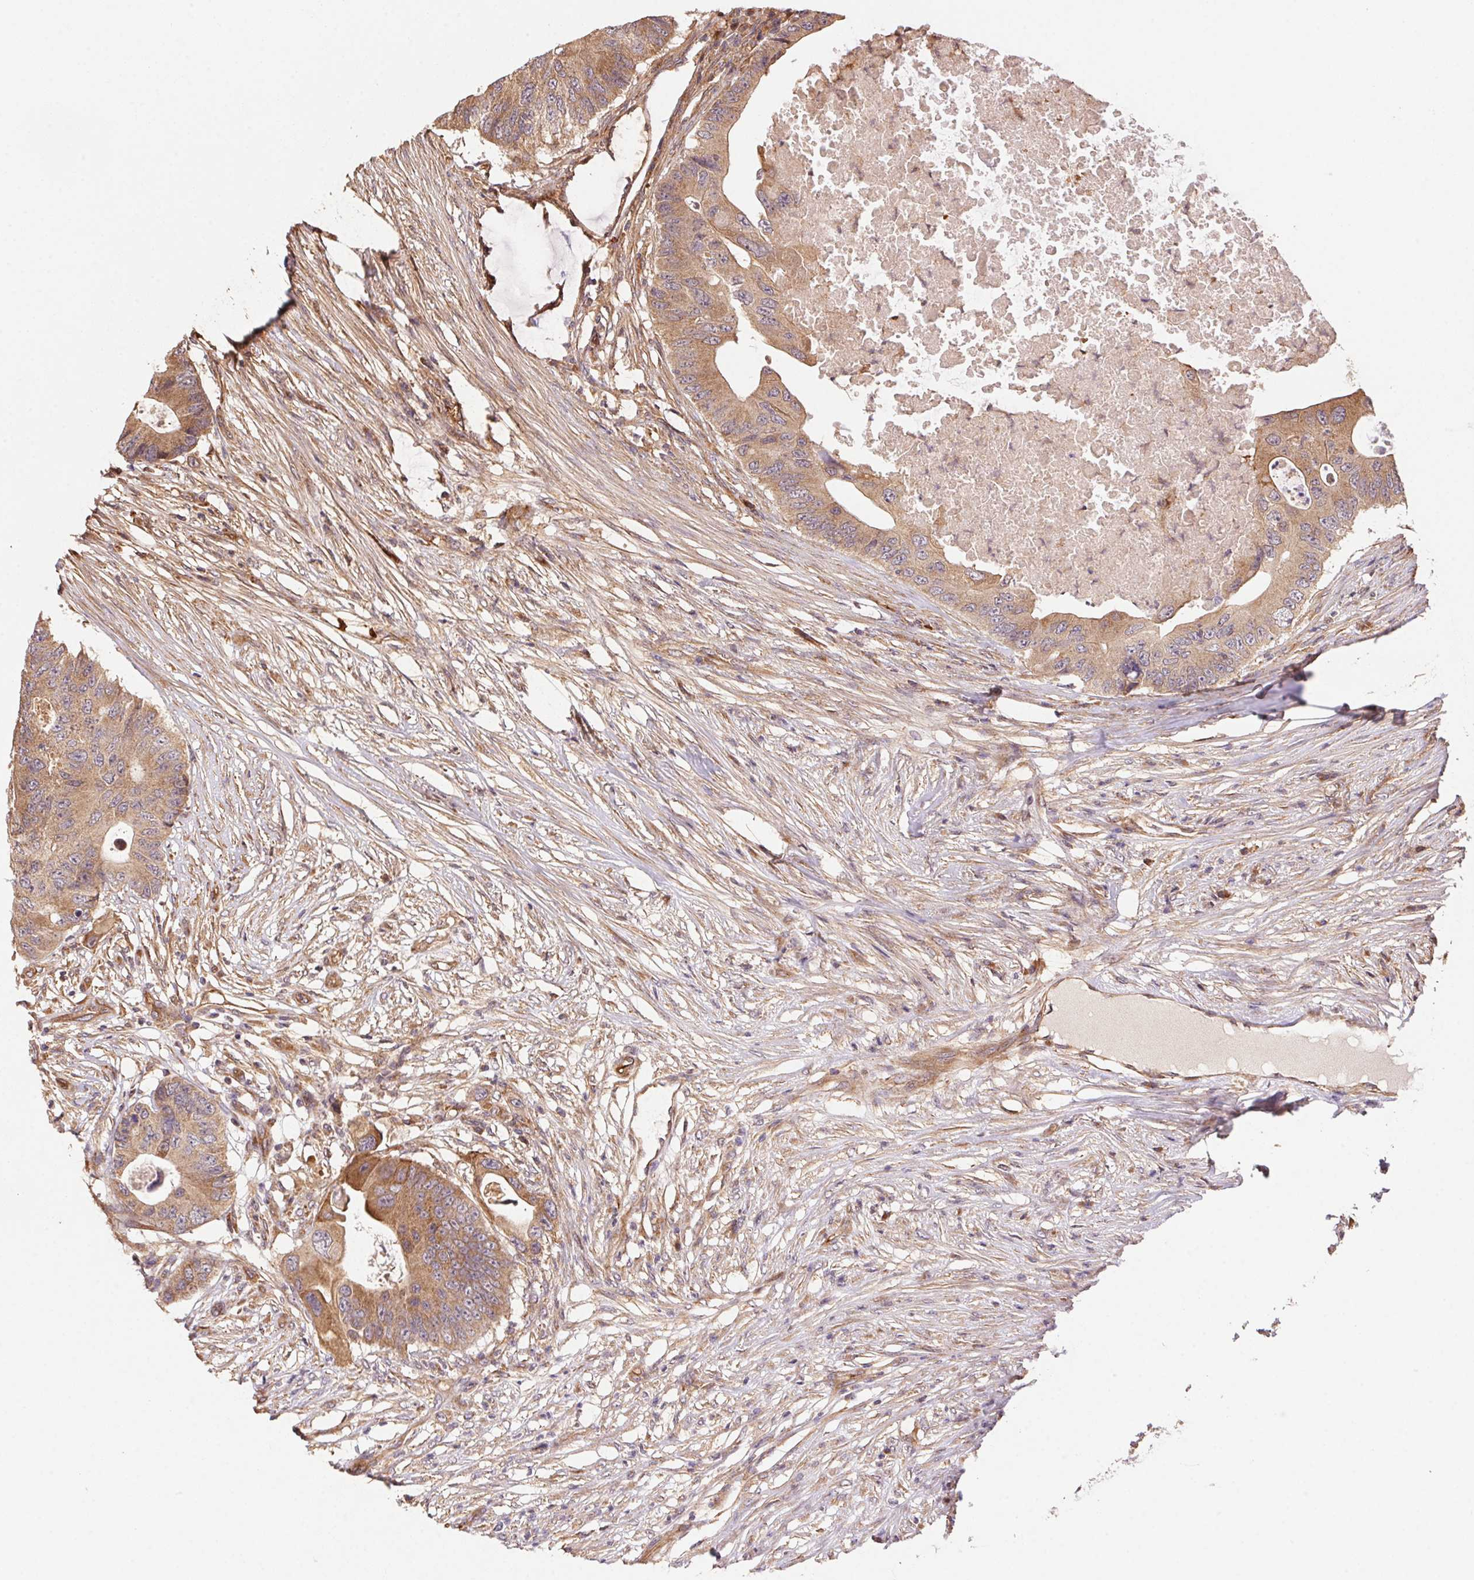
{"staining": {"intensity": "moderate", "quantity": ">75%", "location": "cytoplasmic/membranous"}, "tissue": "colorectal cancer", "cell_type": "Tumor cells", "image_type": "cancer", "snomed": [{"axis": "morphology", "description": "Adenocarcinoma, NOS"}, {"axis": "topography", "description": "Colon"}], "caption": "Adenocarcinoma (colorectal) was stained to show a protein in brown. There is medium levels of moderate cytoplasmic/membranous expression in approximately >75% of tumor cells. The protein is shown in brown color, while the nuclei are stained blue.", "gene": "USE1", "patient": {"sex": "male", "age": 71}}